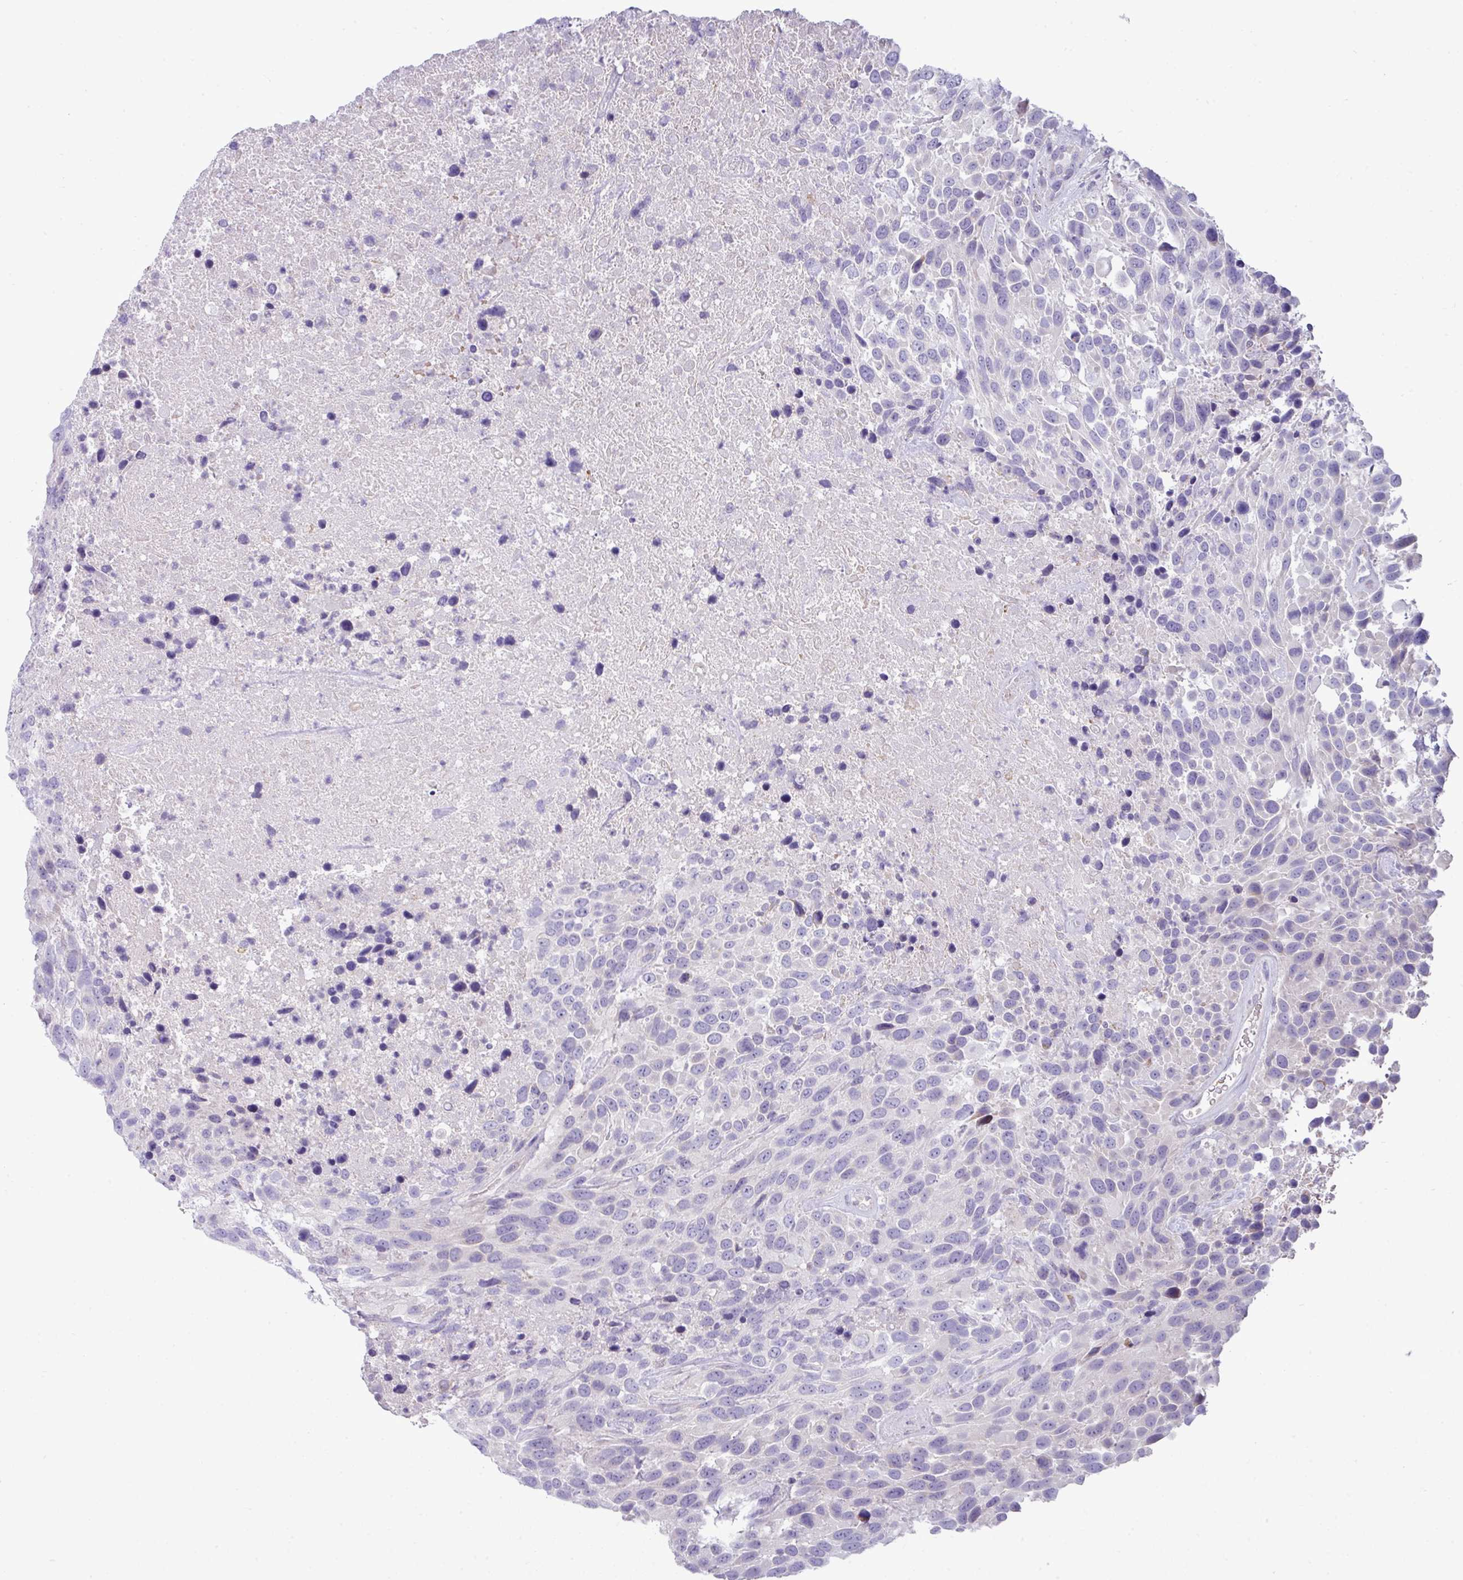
{"staining": {"intensity": "negative", "quantity": "none", "location": "none"}, "tissue": "urothelial cancer", "cell_type": "Tumor cells", "image_type": "cancer", "snomed": [{"axis": "morphology", "description": "Urothelial carcinoma, High grade"}, {"axis": "topography", "description": "Urinary bladder"}], "caption": "The histopathology image shows no significant staining in tumor cells of urothelial cancer.", "gene": "ACAP3", "patient": {"sex": "female", "age": 70}}